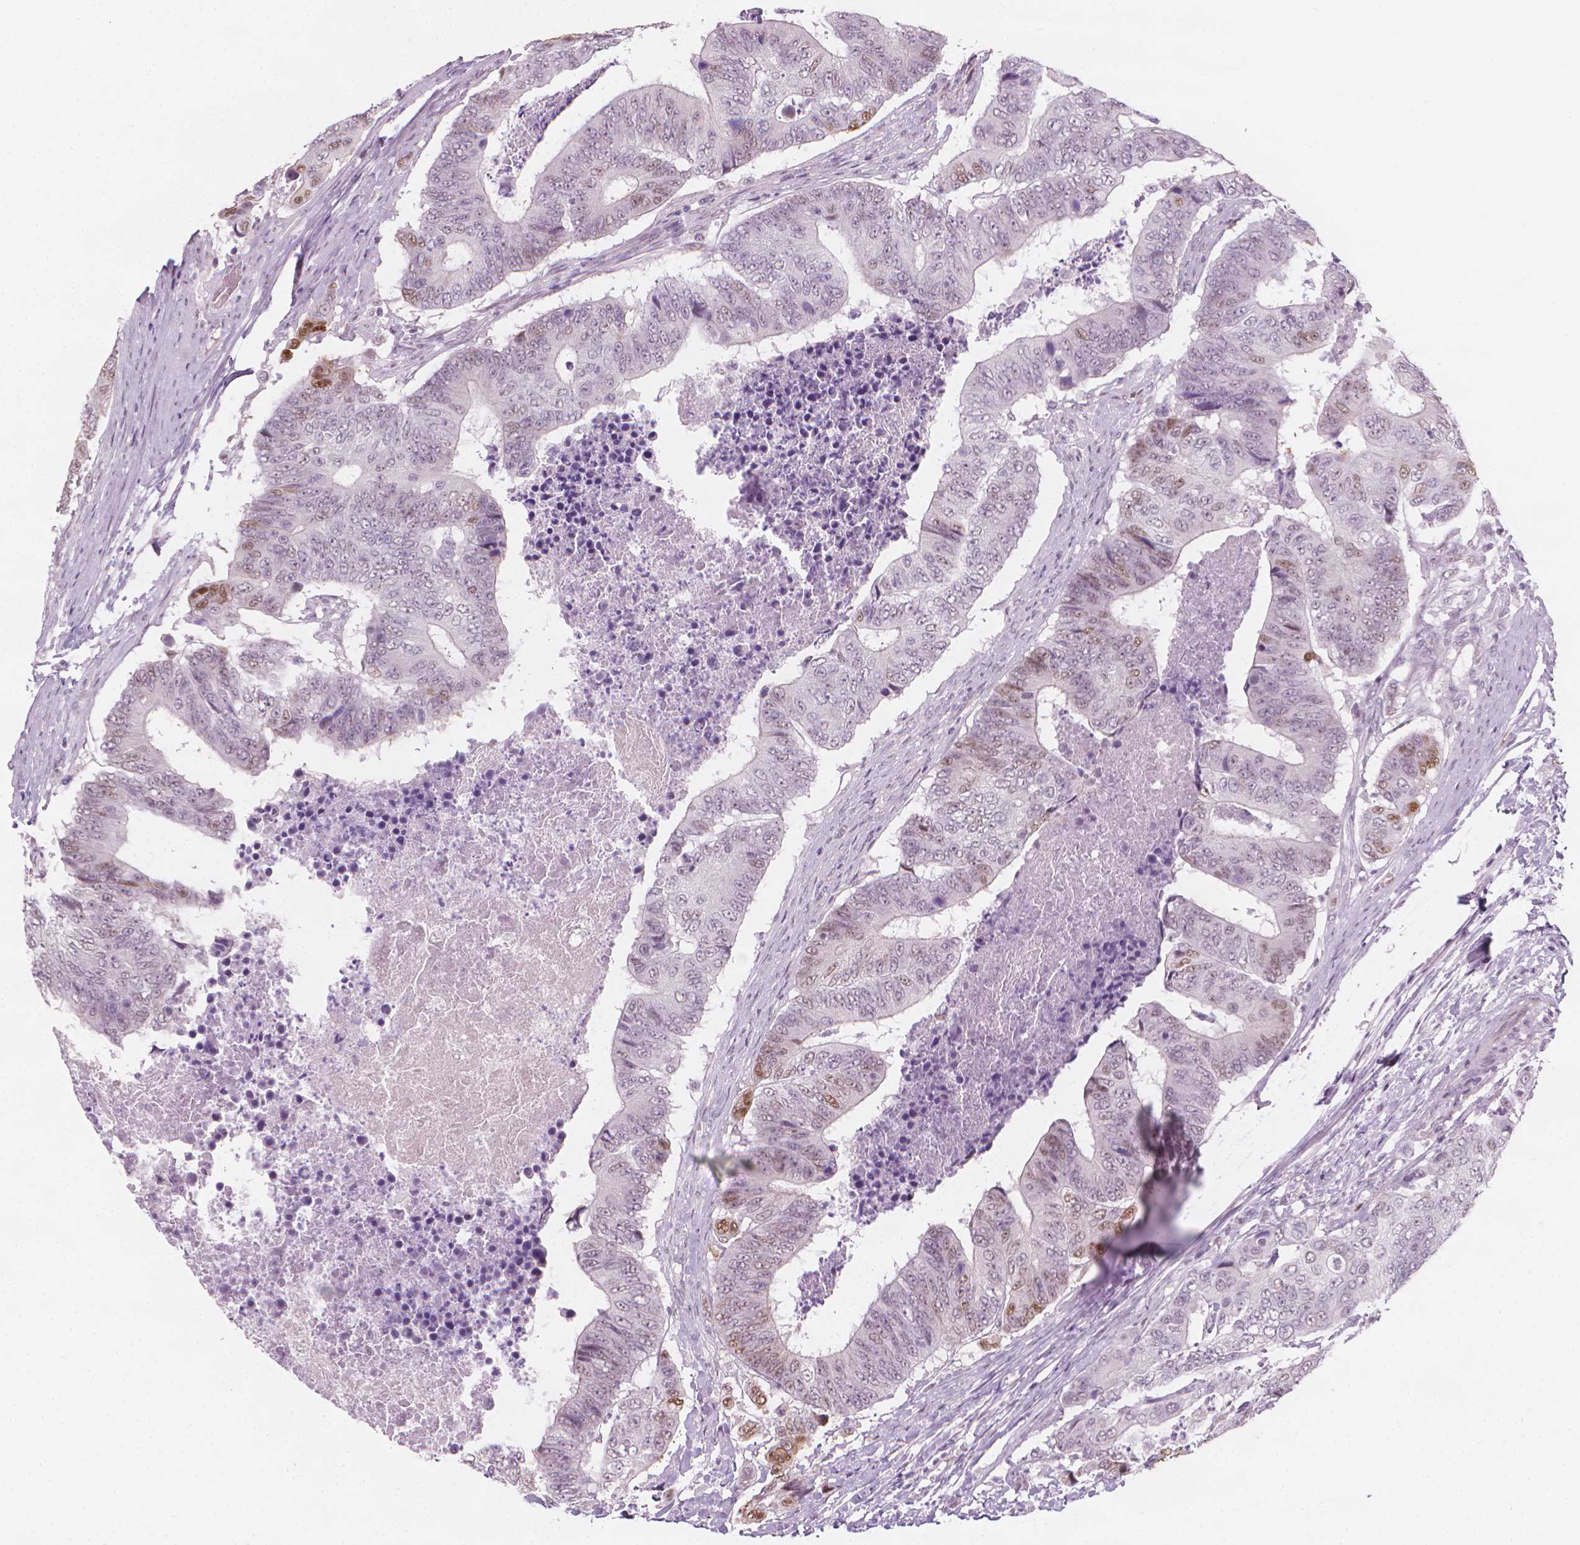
{"staining": {"intensity": "weak", "quantity": "<25%", "location": "nuclear"}, "tissue": "colorectal cancer", "cell_type": "Tumor cells", "image_type": "cancer", "snomed": [{"axis": "morphology", "description": "Adenocarcinoma, NOS"}, {"axis": "topography", "description": "Colon"}], "caption": "Protein analysis of colorectal cancer shows no significant staining in tumor cells.", "gene": "CDKN1C", "patient": {"sex": "female", "age": 48}}